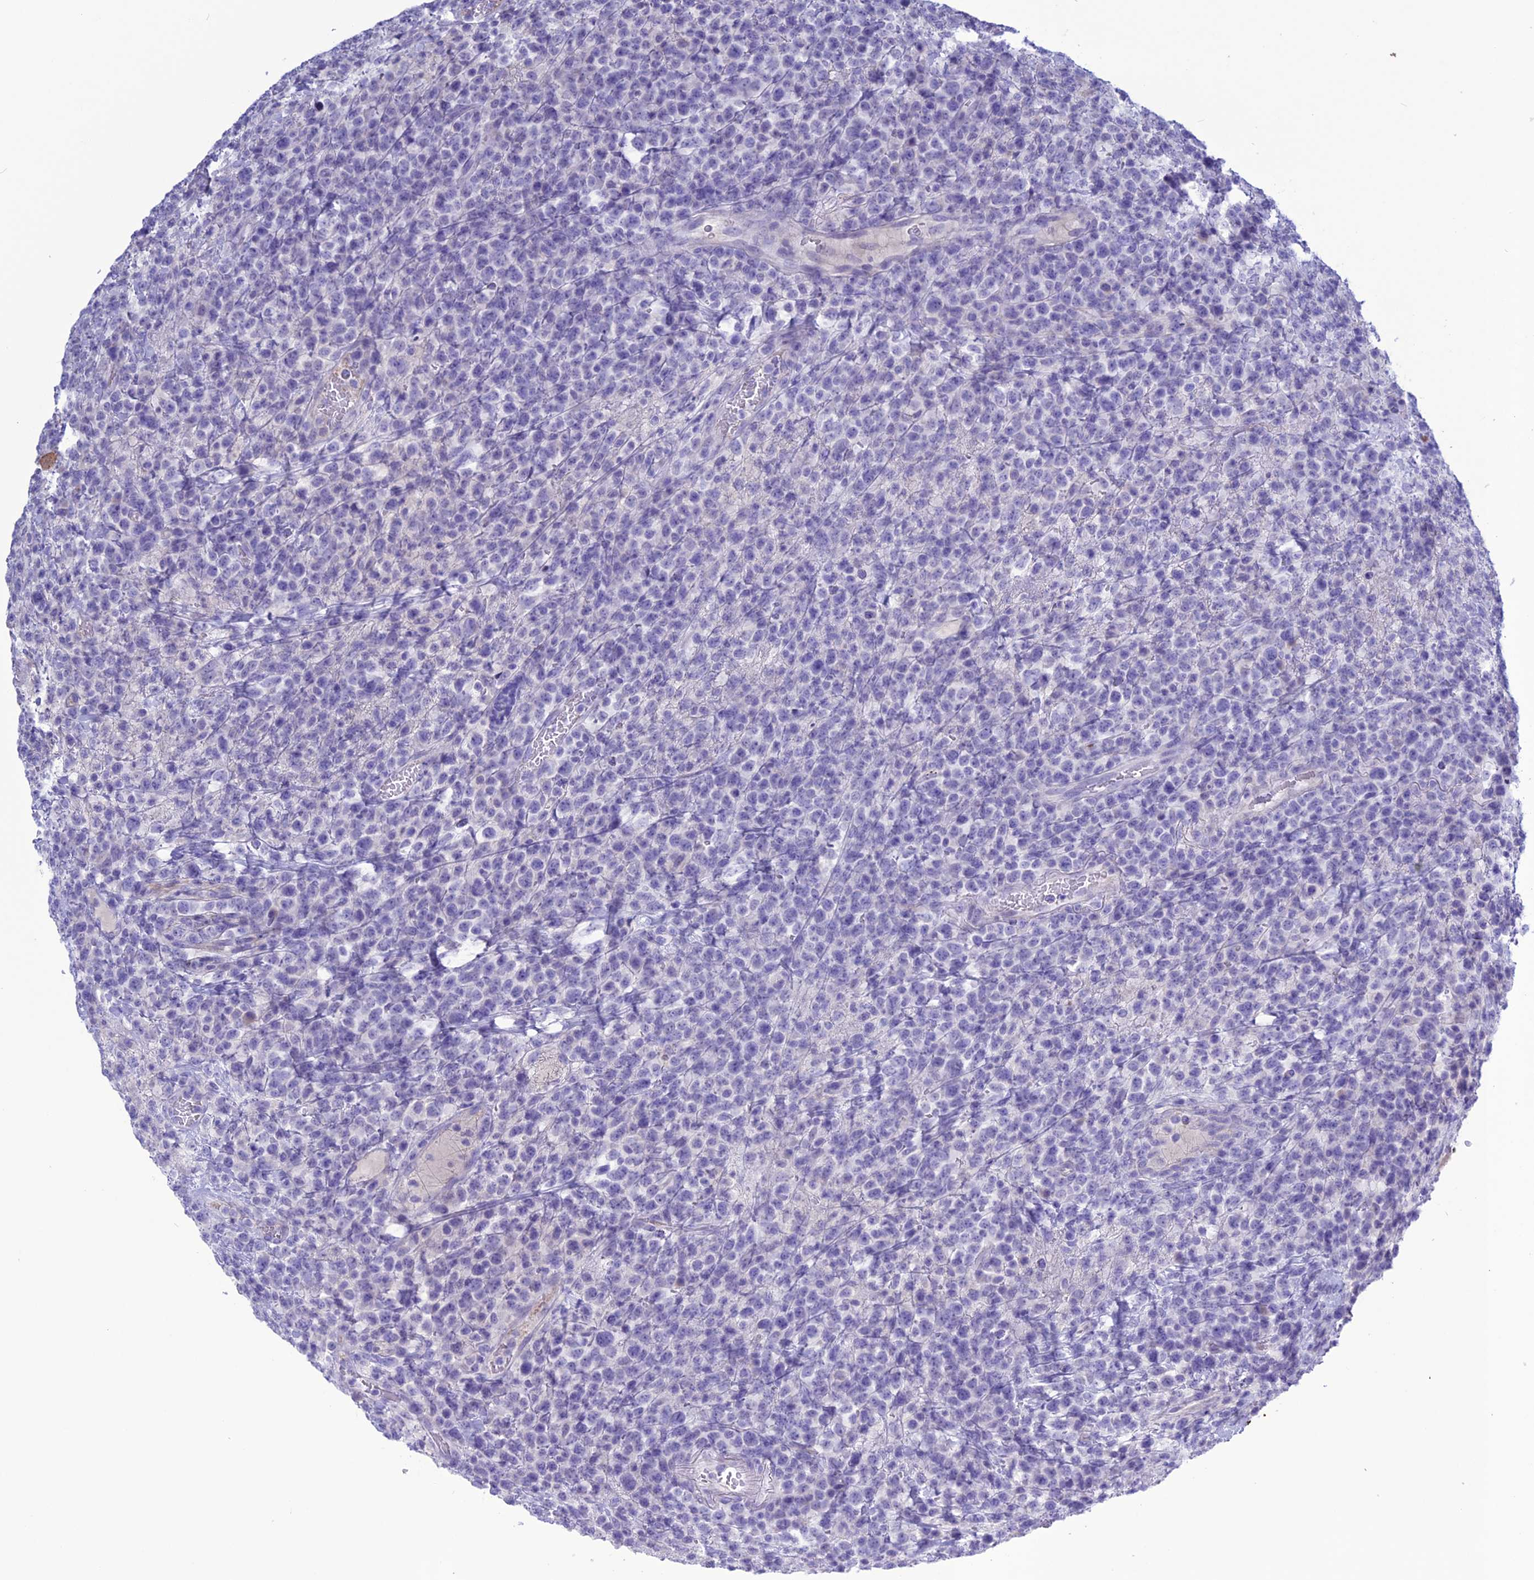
{"staining": {"intensity": "negative", "quantity": "none", "location": "none"}, "tissue": "lymphoma", "cell_type": "Tumor cells", "image_type": "cancer", "snomed": [{"axis": "morphology", "description": "Malignant lymphoma, non-Hodgkin's type, High grade"}, {"axis": "topography", "description": "Colon"}], "caption": "An immunohistochemistry histopathology image of lymphoma is shown. There is no staining in tumor cells of lymphoma.", "gene": "CLEC2L", "patient": {"sex": "female", "age": 53}}